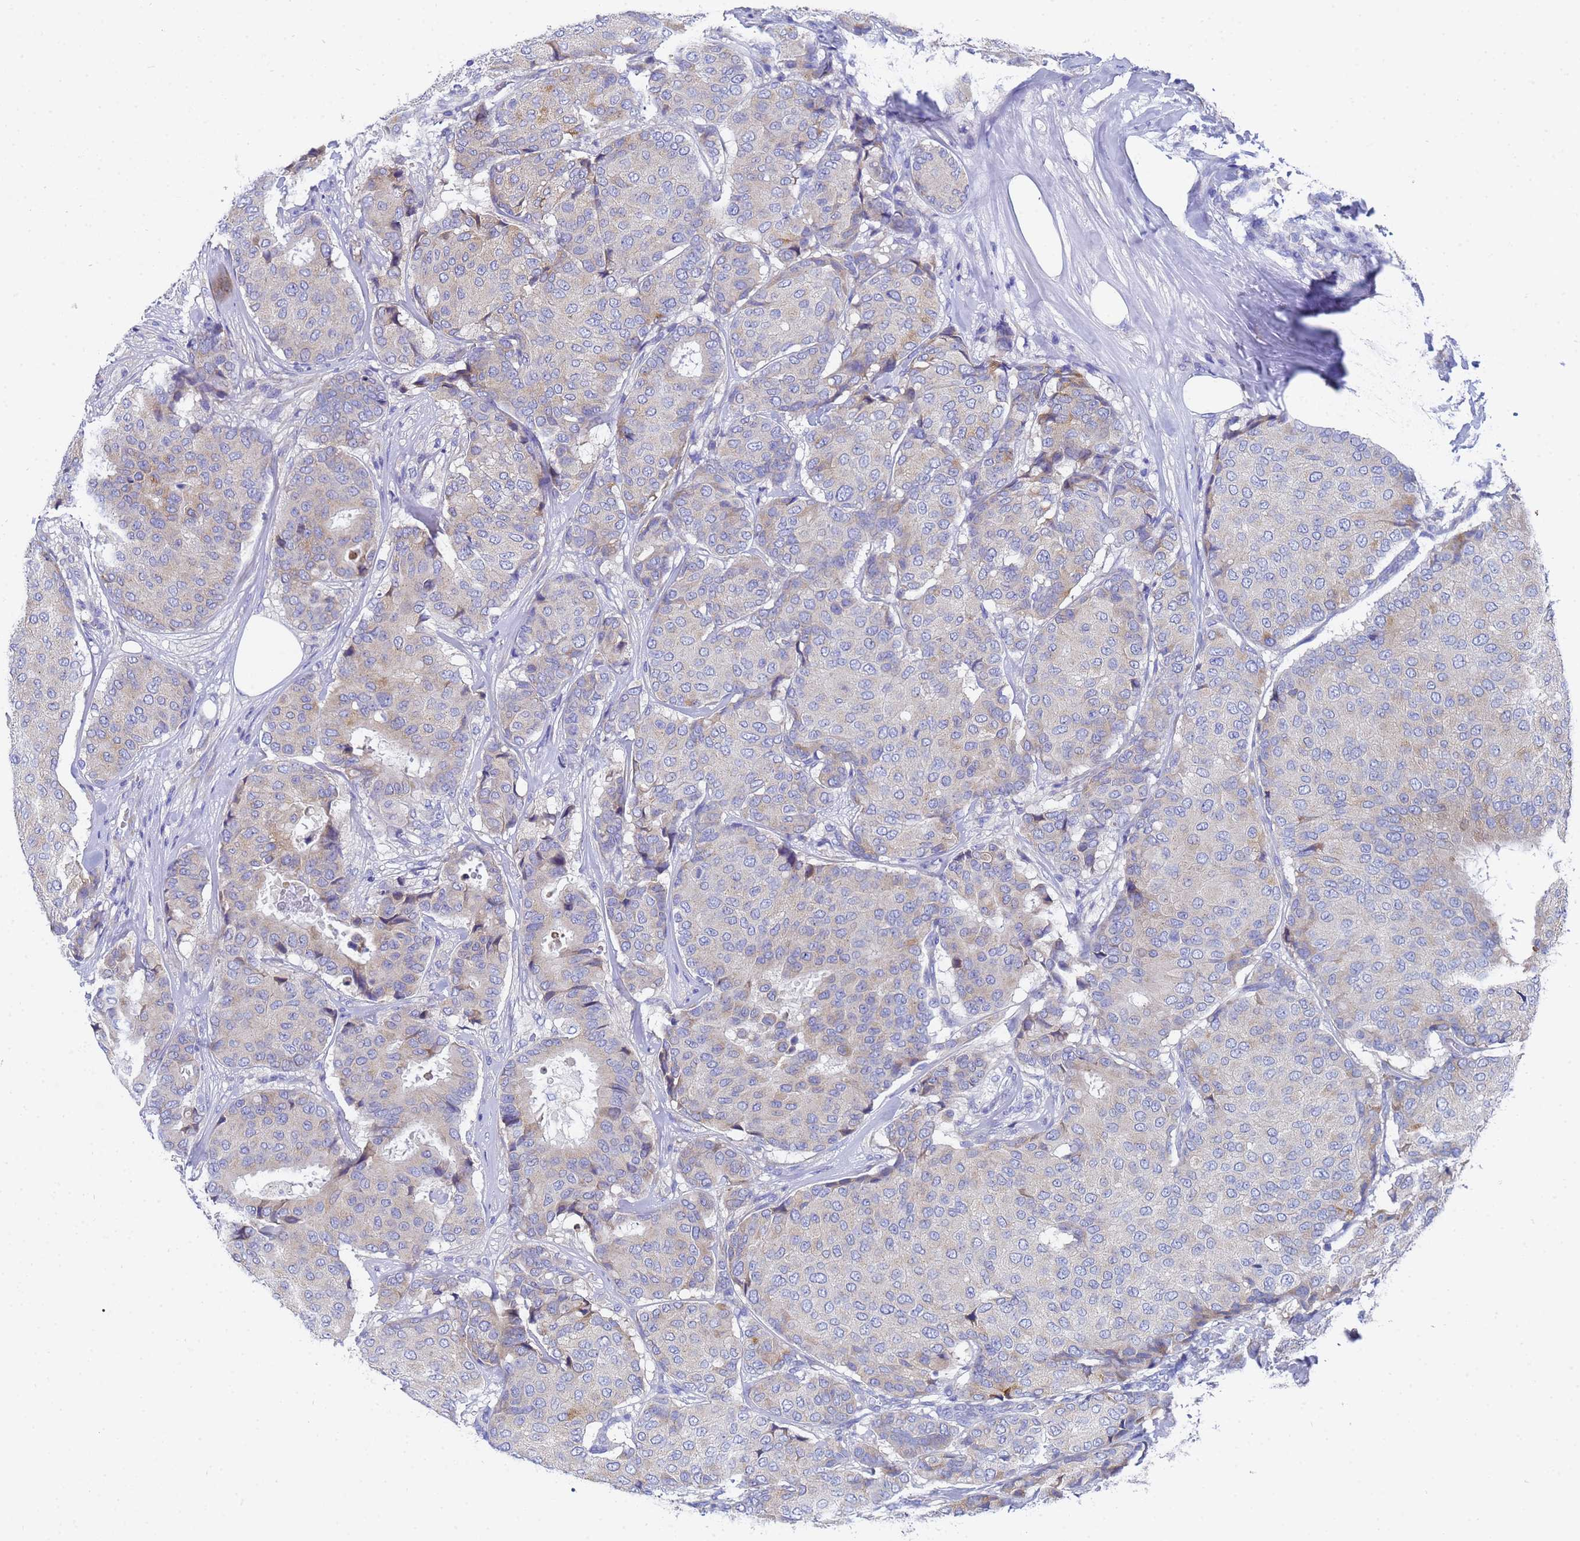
{"staining": {"intensity": "weak", "quantity": "<25%", "location": "cytoplasmic/membranous"}, "tissue": "breast cancer", "cell_type": "Tumor cells", "image_type": "cancer", "snomed": [{"axis": "morphology", "description": "Duct carcinoma"}, {"axis": "topography", "description": "Breast"}], "caption": "This is an IHC photomicrograph of human breast cancer (intraductal carcinoma). There is no positivity in tumor cells.", "gene": "TM4SF4", "patient": {"sex": "female", "age": 75}}